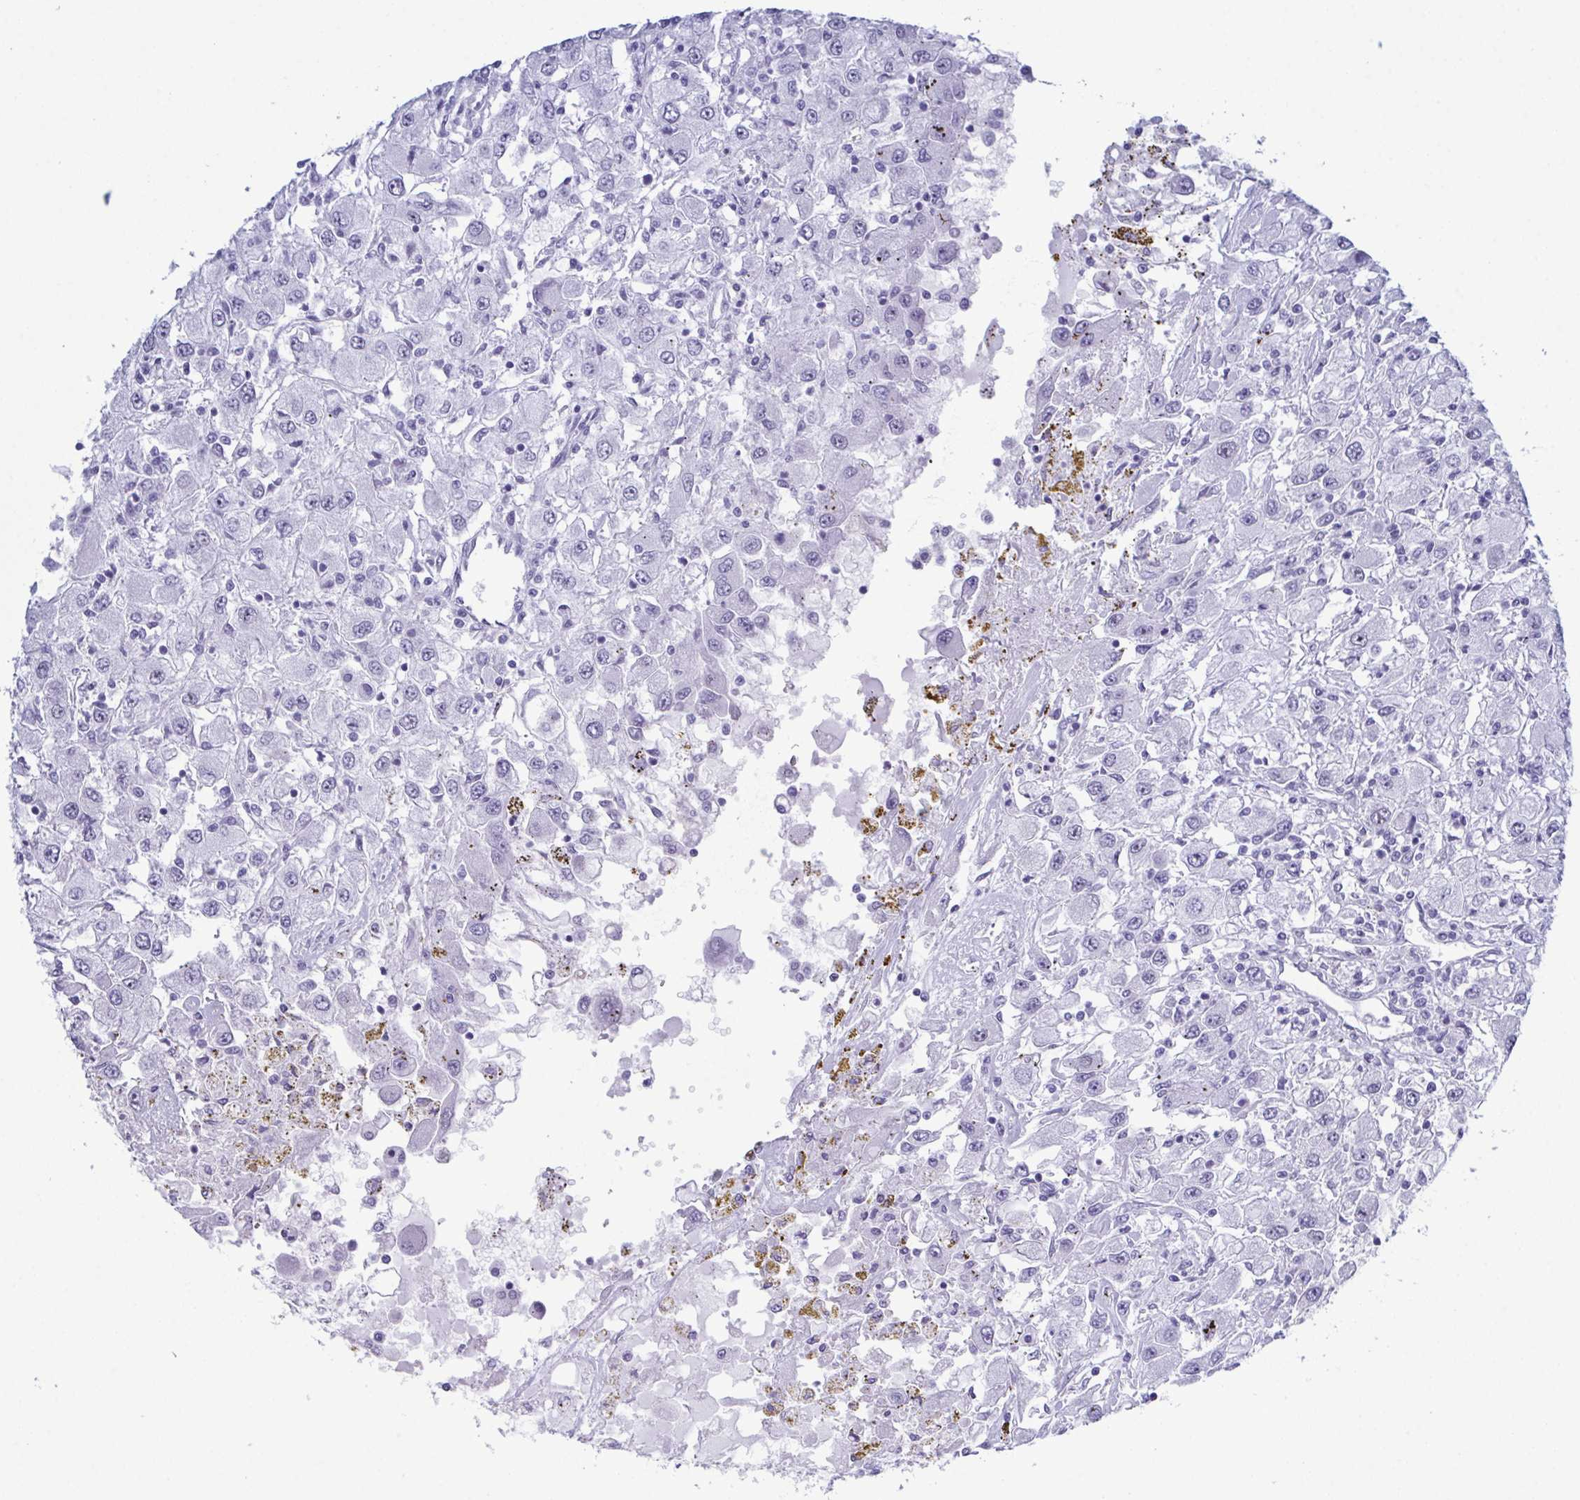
{"staining": {"intensity": "negative", "quantity": "none", "location": "none"}, "tissue": "renal cancer", "cell_type": "Tumor cells", "image_type": "cancer", "snomed": [{"axis": "morphology", "description": "Adenocarcinoma, NOS"}, {"axis": "topography", "description": "Kidney"}], "caption": "The immunohistochemistry image has no significant expression in tumor cells of renal cancer (adenocarcinoma) tissue.", "gene": "SUGP2", "patient": {"sex": "female", "age": 67}}